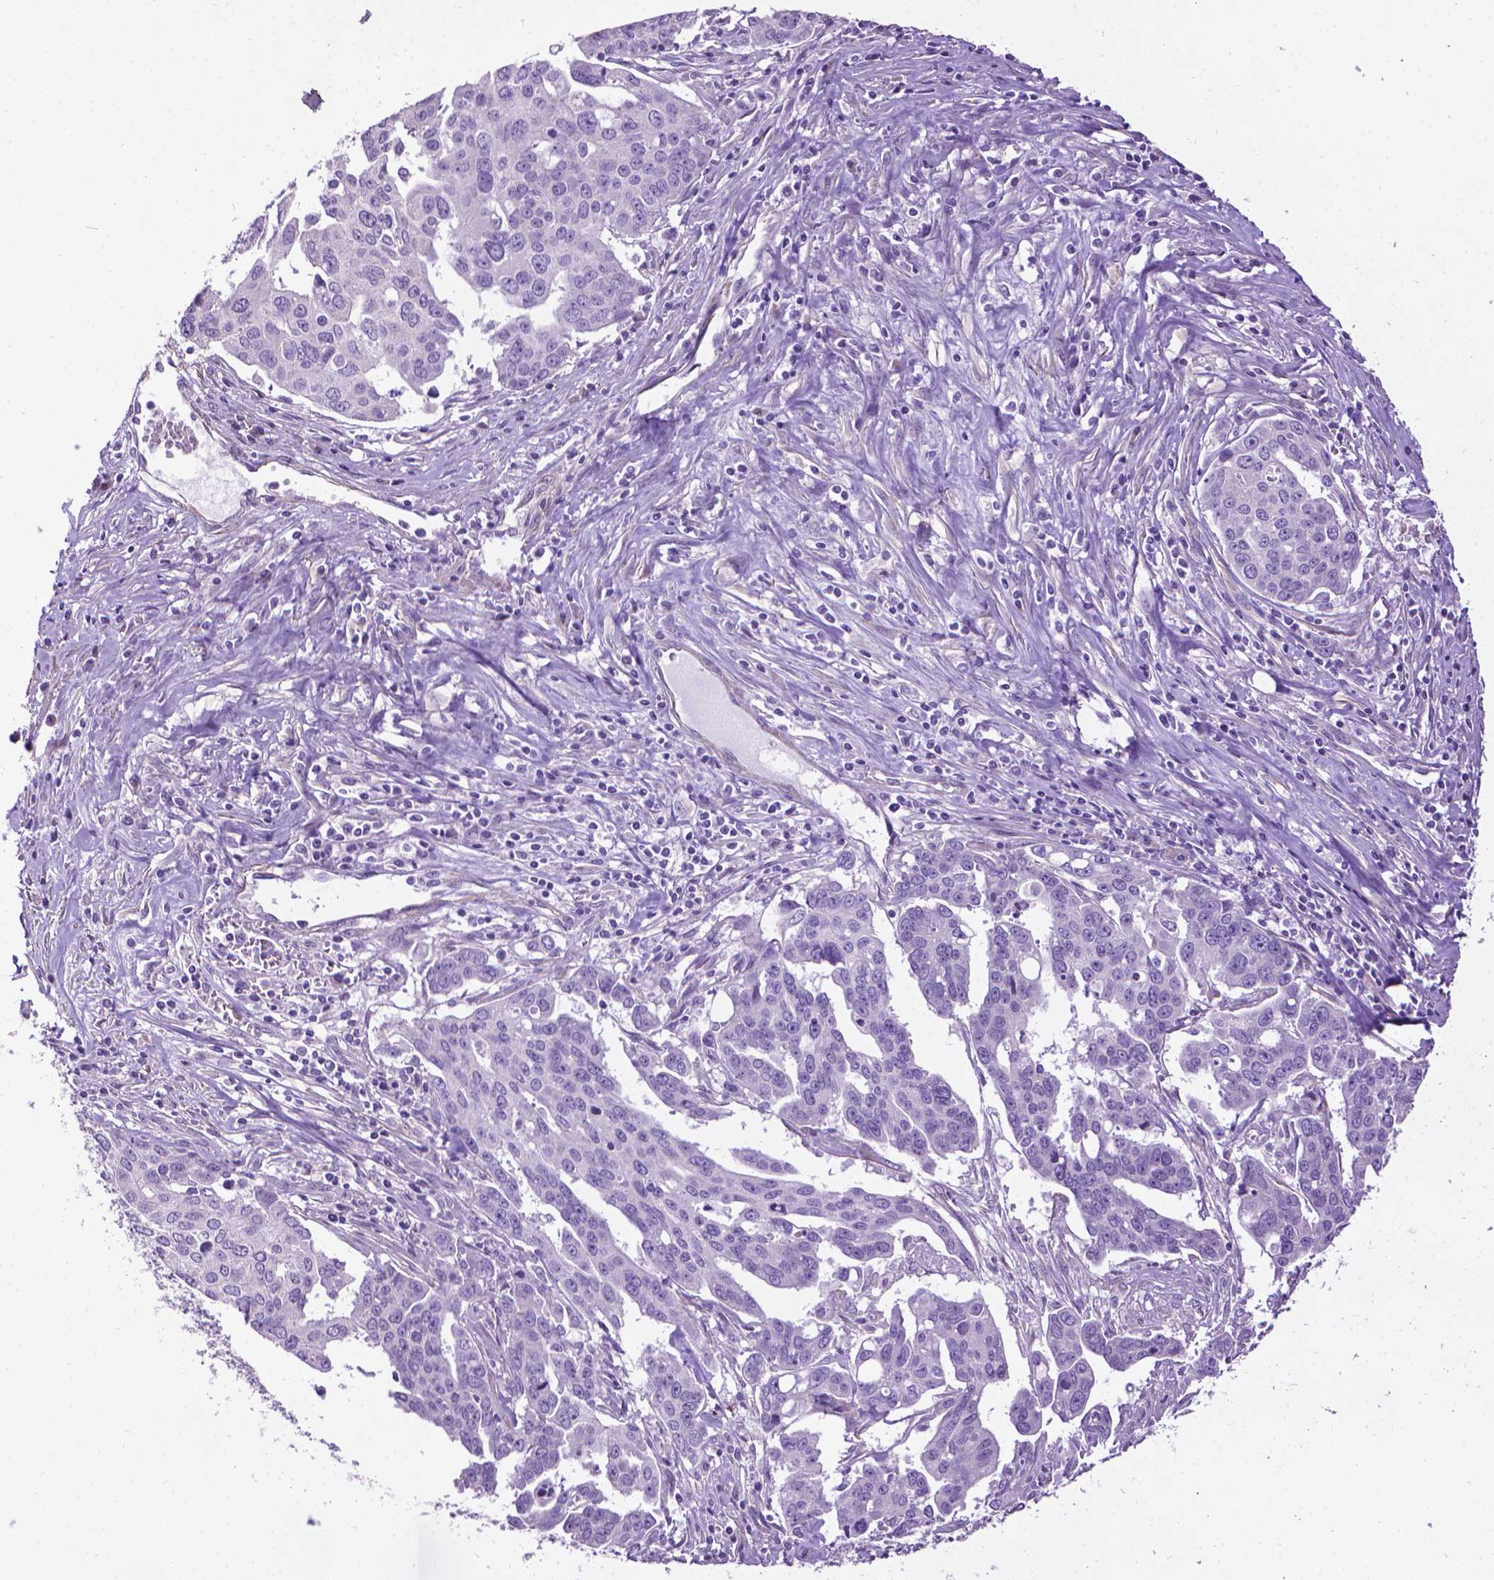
{"staining": {"intensity": "negative", "quantity": "none", "location": "none"}, "tissue": "ovarian cancer", "cell_type": "Tumor cells", "image_type": "cancer", "snomed": [{"axis": "morphology", "description": "Carcinoma, endometroid"}, {"axis": "topography", "description": "Ovary"}], "caption": "The micrograph shows no staining of tumor cells in ovarian cancer (endometroid carcinoma).", "gene": "AQP10", "patient": {"sex": "female", "age": 78}}